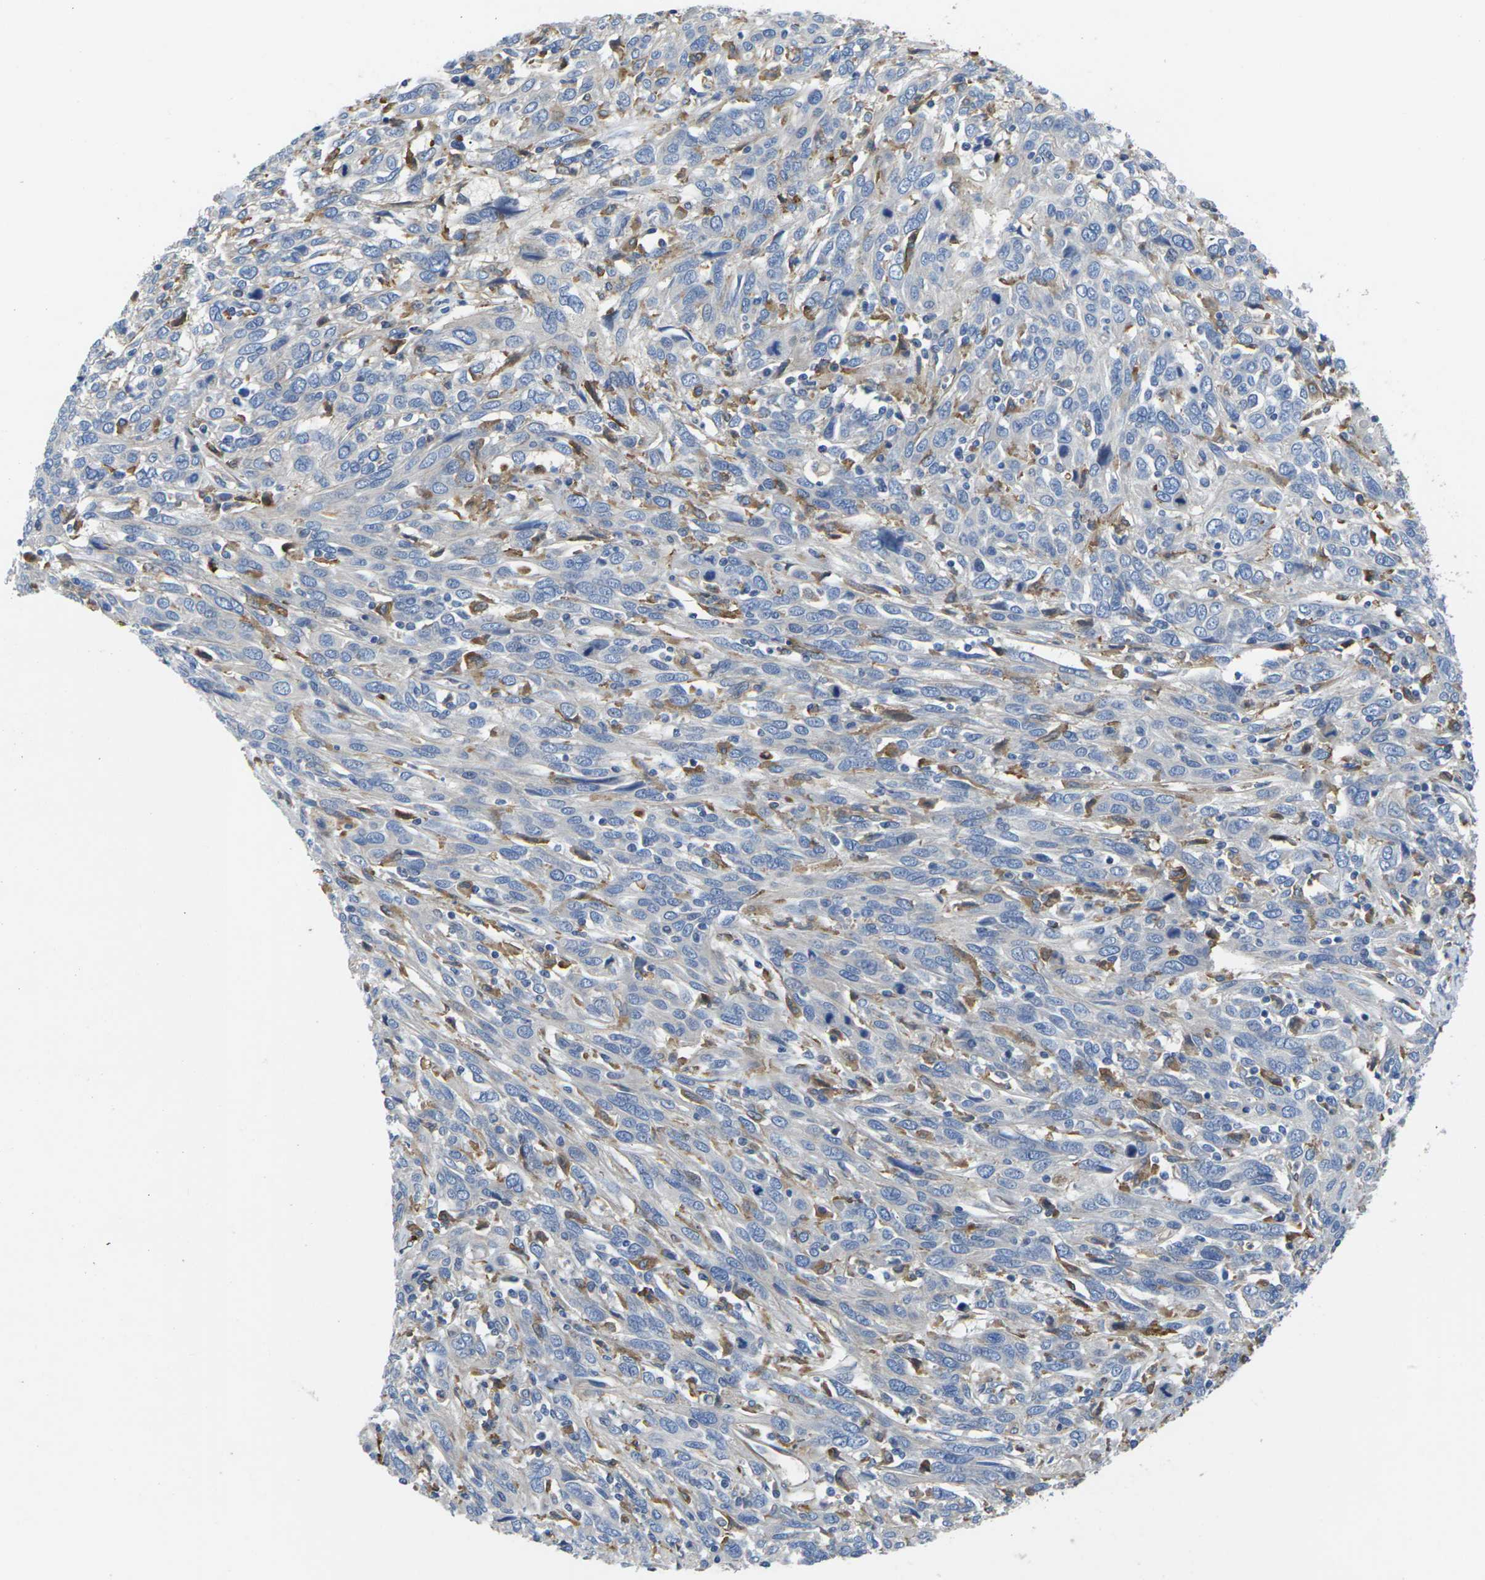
{"staining": {"intensity": "negative", "quantity": "none", "location": "none"}, "tissue": "cervical cancer", "cell_type": "Tumor cells", "image_type": "cancer", "snomed": [{"axis": "morphology", "description": "Squamous cell carcinoma, NOS"}, {"axis": "topography", "description": "Cervix"}], "caption": "High power microscopy photomicrograph of an IHC micrograph of squamous cell carcinoma (cervical), revealing no significant positivity in tumor cells. Brightfield microscopy of immunohistochemistry stained with DAB (3,3'-diaminobenzidine) (brown) and hematoxylin (blue), captured at high magnification.", "gene": "SCNN1A", "patient": {"sex": "female", "age": 46}}